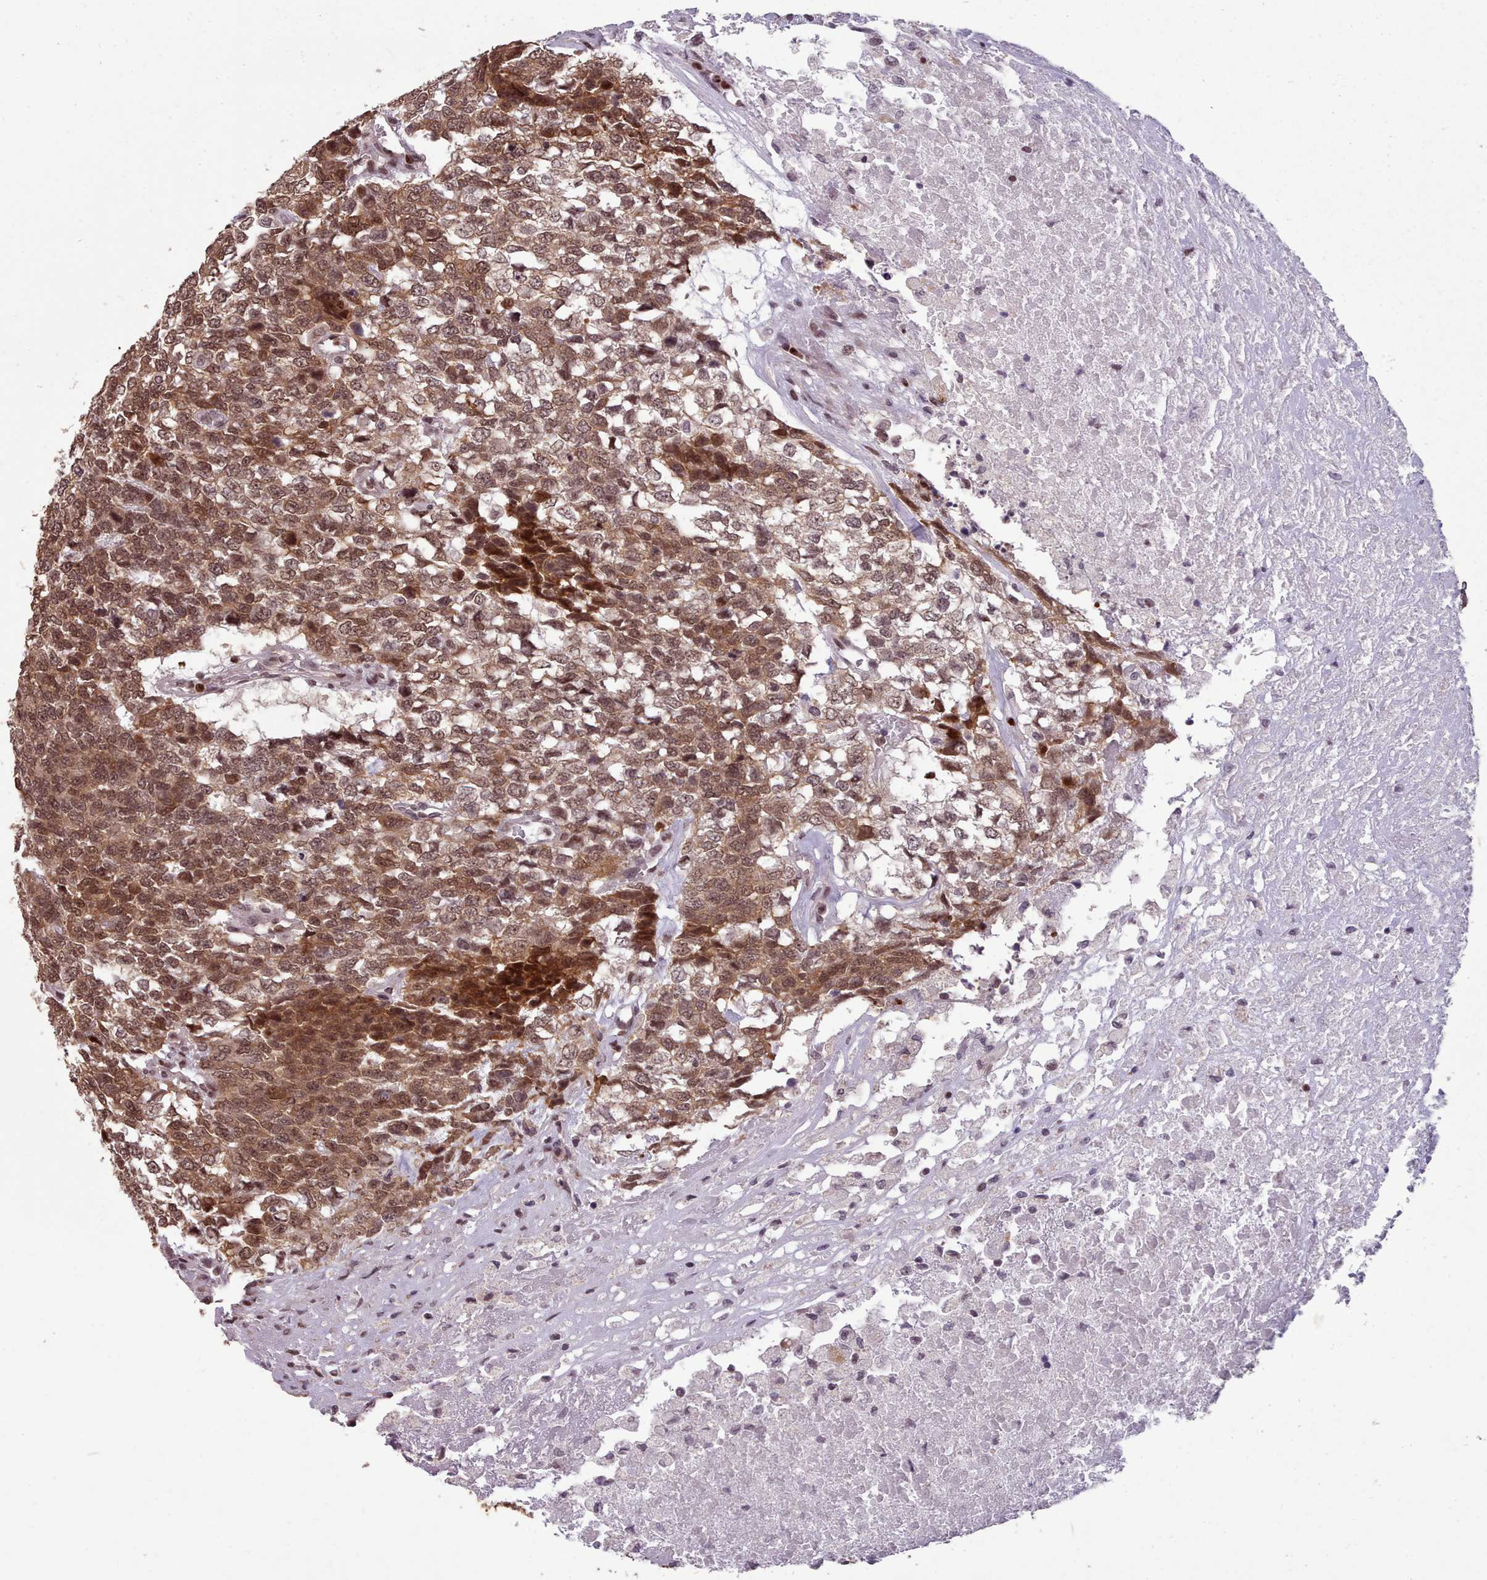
{"staining": {"intensity": "moderate", "quantity": ">75%", "location": "cytoplasmic/membranous,nuclear"}, "tissue": "testis cancer", "cell_type": "Tumor cells", "image_type": "cancer", "snomed": [{"axis": "morphology", "description": "Carcinoma, Embryonal, NOS"}, {"axis": "topography", "description": "Testis"}], "caption": "High-power microscopy captured an immunohistochemistry micrograph of testis embryonal carcinoma, revealing moderate cytoplasmic/membranous and nuclear positivity in about >75% of tumor cells. (Brightfield microscopy of DAB IHC at high magnification).", "gene": "ENSA", "patient": {"sex": "male", "age": 23}}